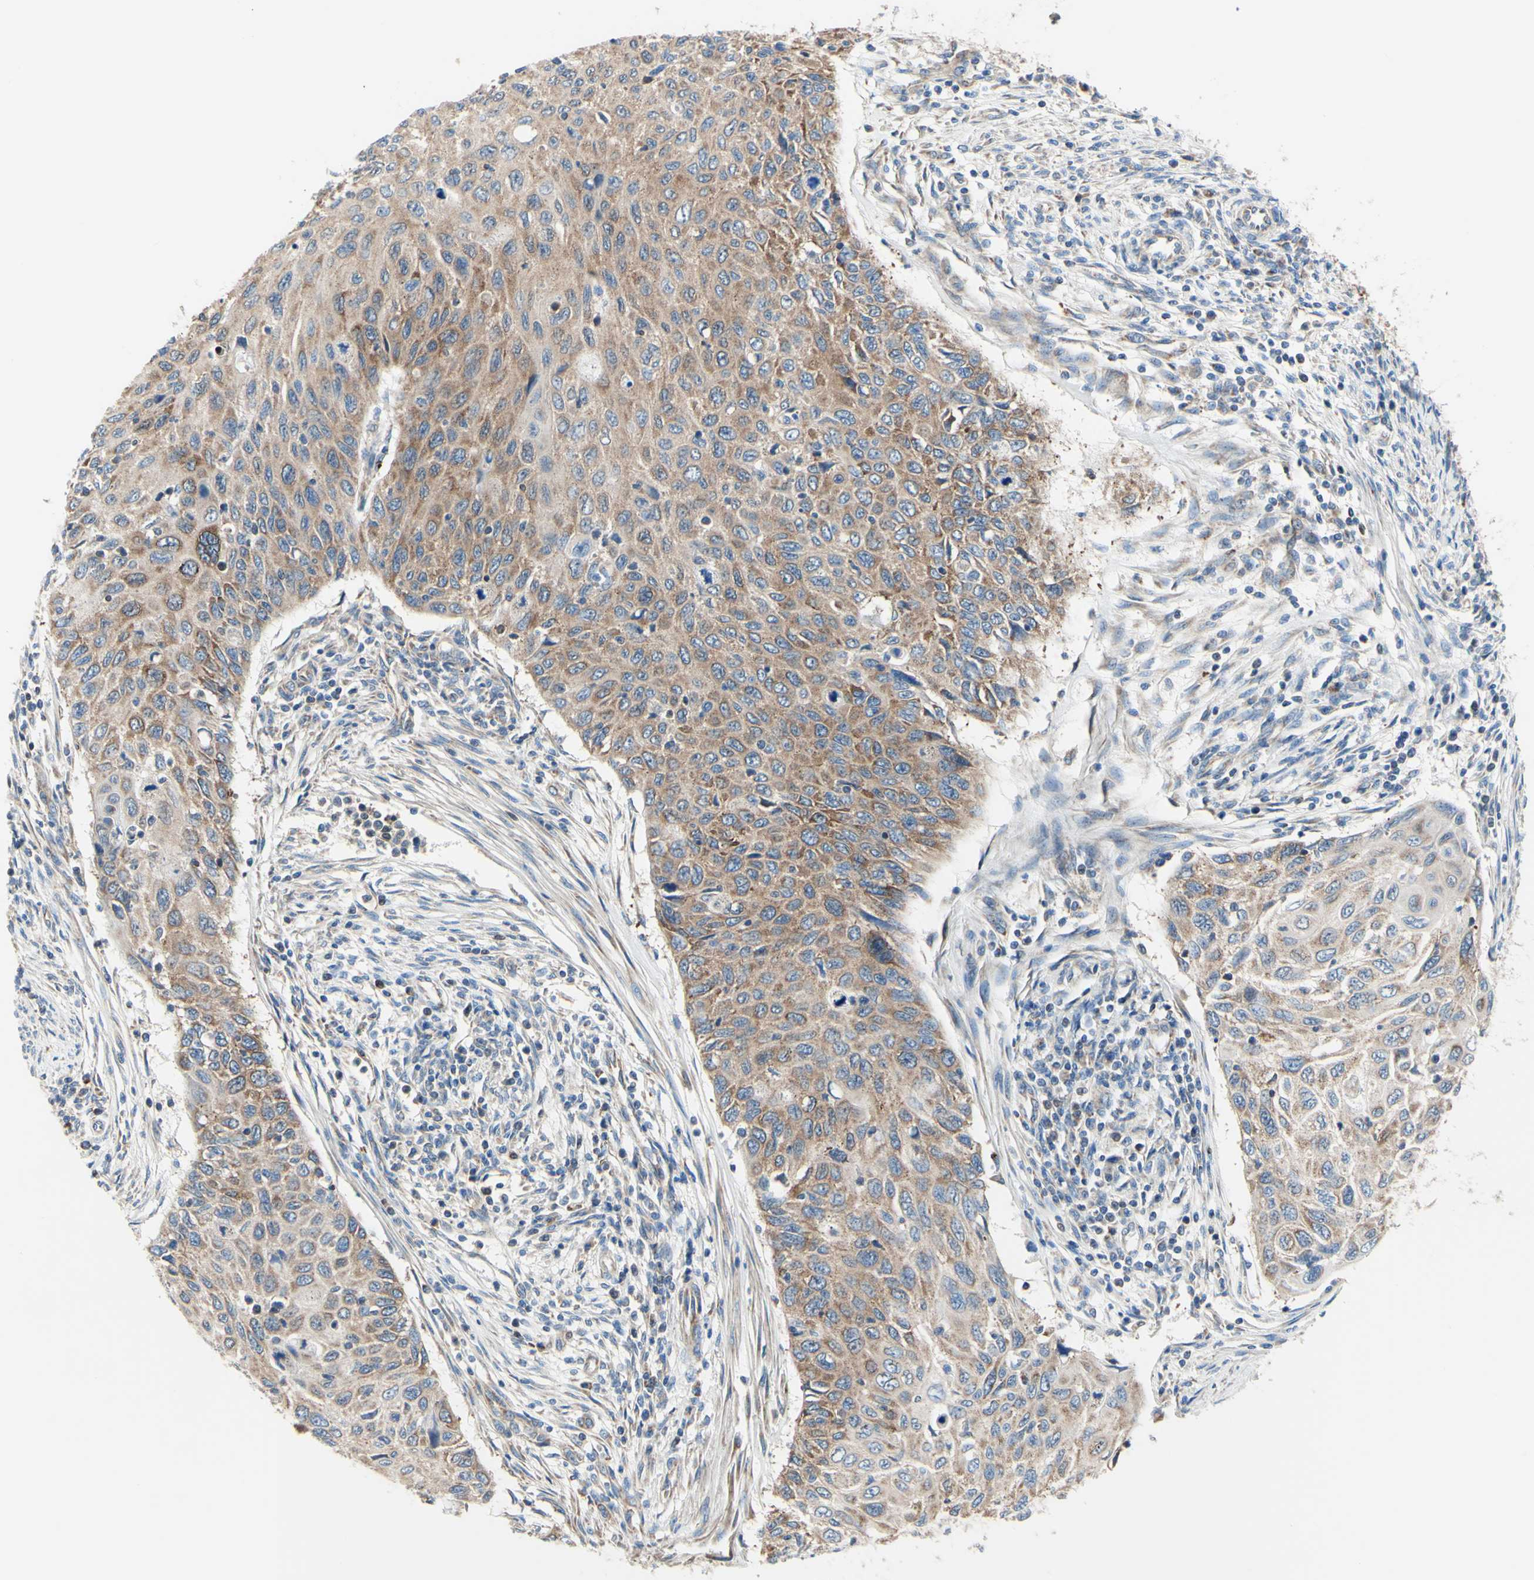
{"staining": {"intensity": "moderate", "quantity": ">75%", "location": "cytoplasmic/membranous"}, "tissue": "cervical cancer", "cell_type": "Tumor cells", "image_type": "cancer", "snomed": [{"axis": "morphology", "description": "Squamous cell carcinoma, NOS"}, {"axis": "topography", "description": "Cervix"}], "caption": "DAB (3,3'-diaminobenzidine) immunohistochemical staining of cervical cancer reveals moderate cytoplasmic/membranous protein expression in about >75% of tumor cells.", "gene": "FMR1", "patient": {"sex": "female", "age": 70}}